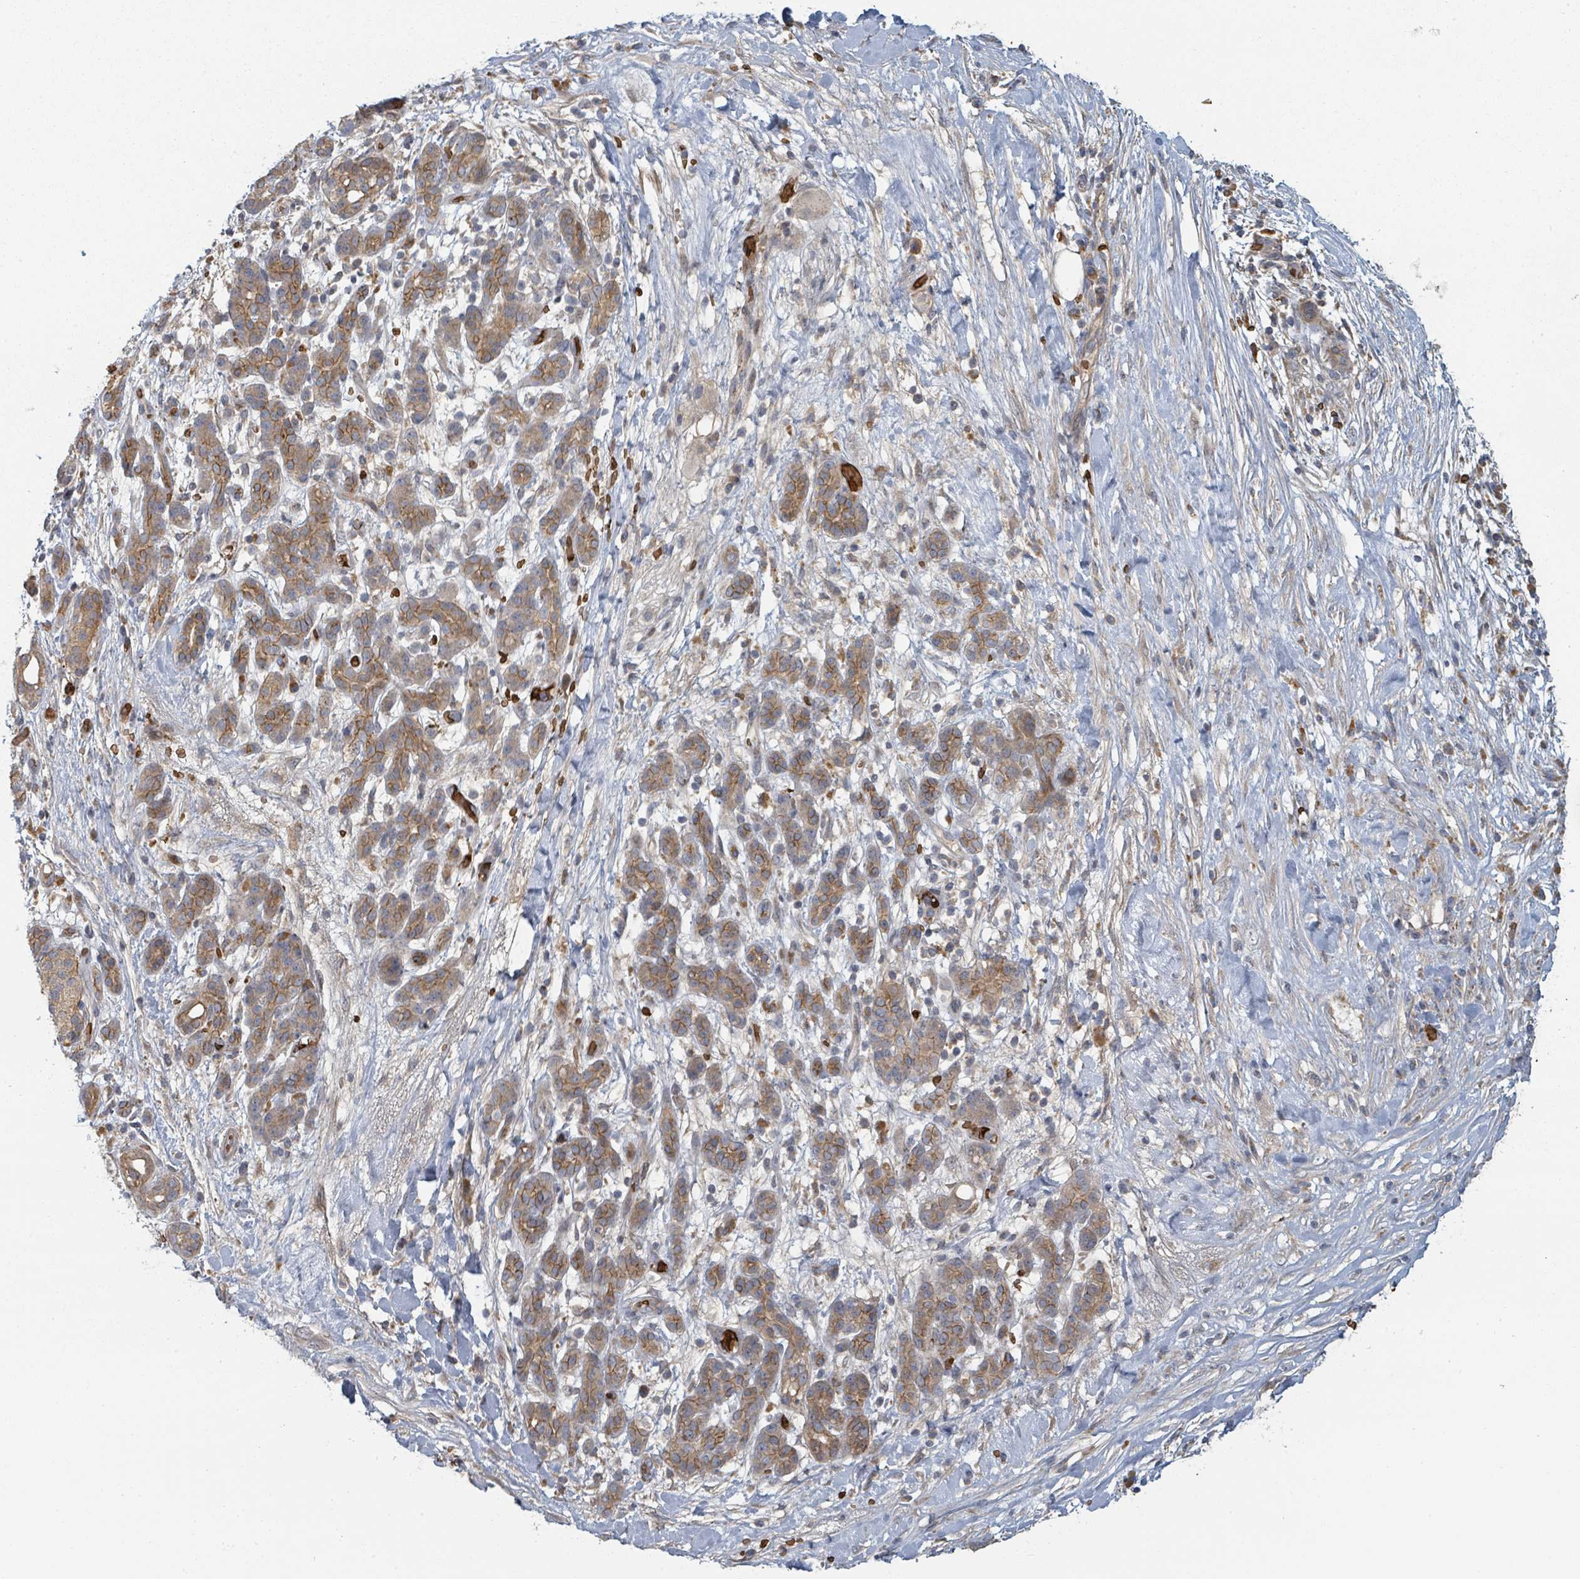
{"staining": {"intensity": "moderate", "quantity": ">75%", "location": "cytoplasmic/membranous"}, "tissue": "pancreatic cancer", "cell_type": "Tumor cells", "image_type": "cancer", "snomed": [{"axis": "morphology", "description": "Adenocarcinoma, NOS"}, {"axis": "topography", "description": "Pancreas"}], "caption": "Adenocarcinoma (pancreatic) was stained to show a protein in brown. There is medium levels of moderate cytoplasmic/membranous positivity in about >75% of tumor cells. (DAB (3,3'-diaminobenzidine) IHC with brightfield microscopy, high magnification).", "gene": "TRPC4AP", "patient": {"sex": "male", "age": 44}}